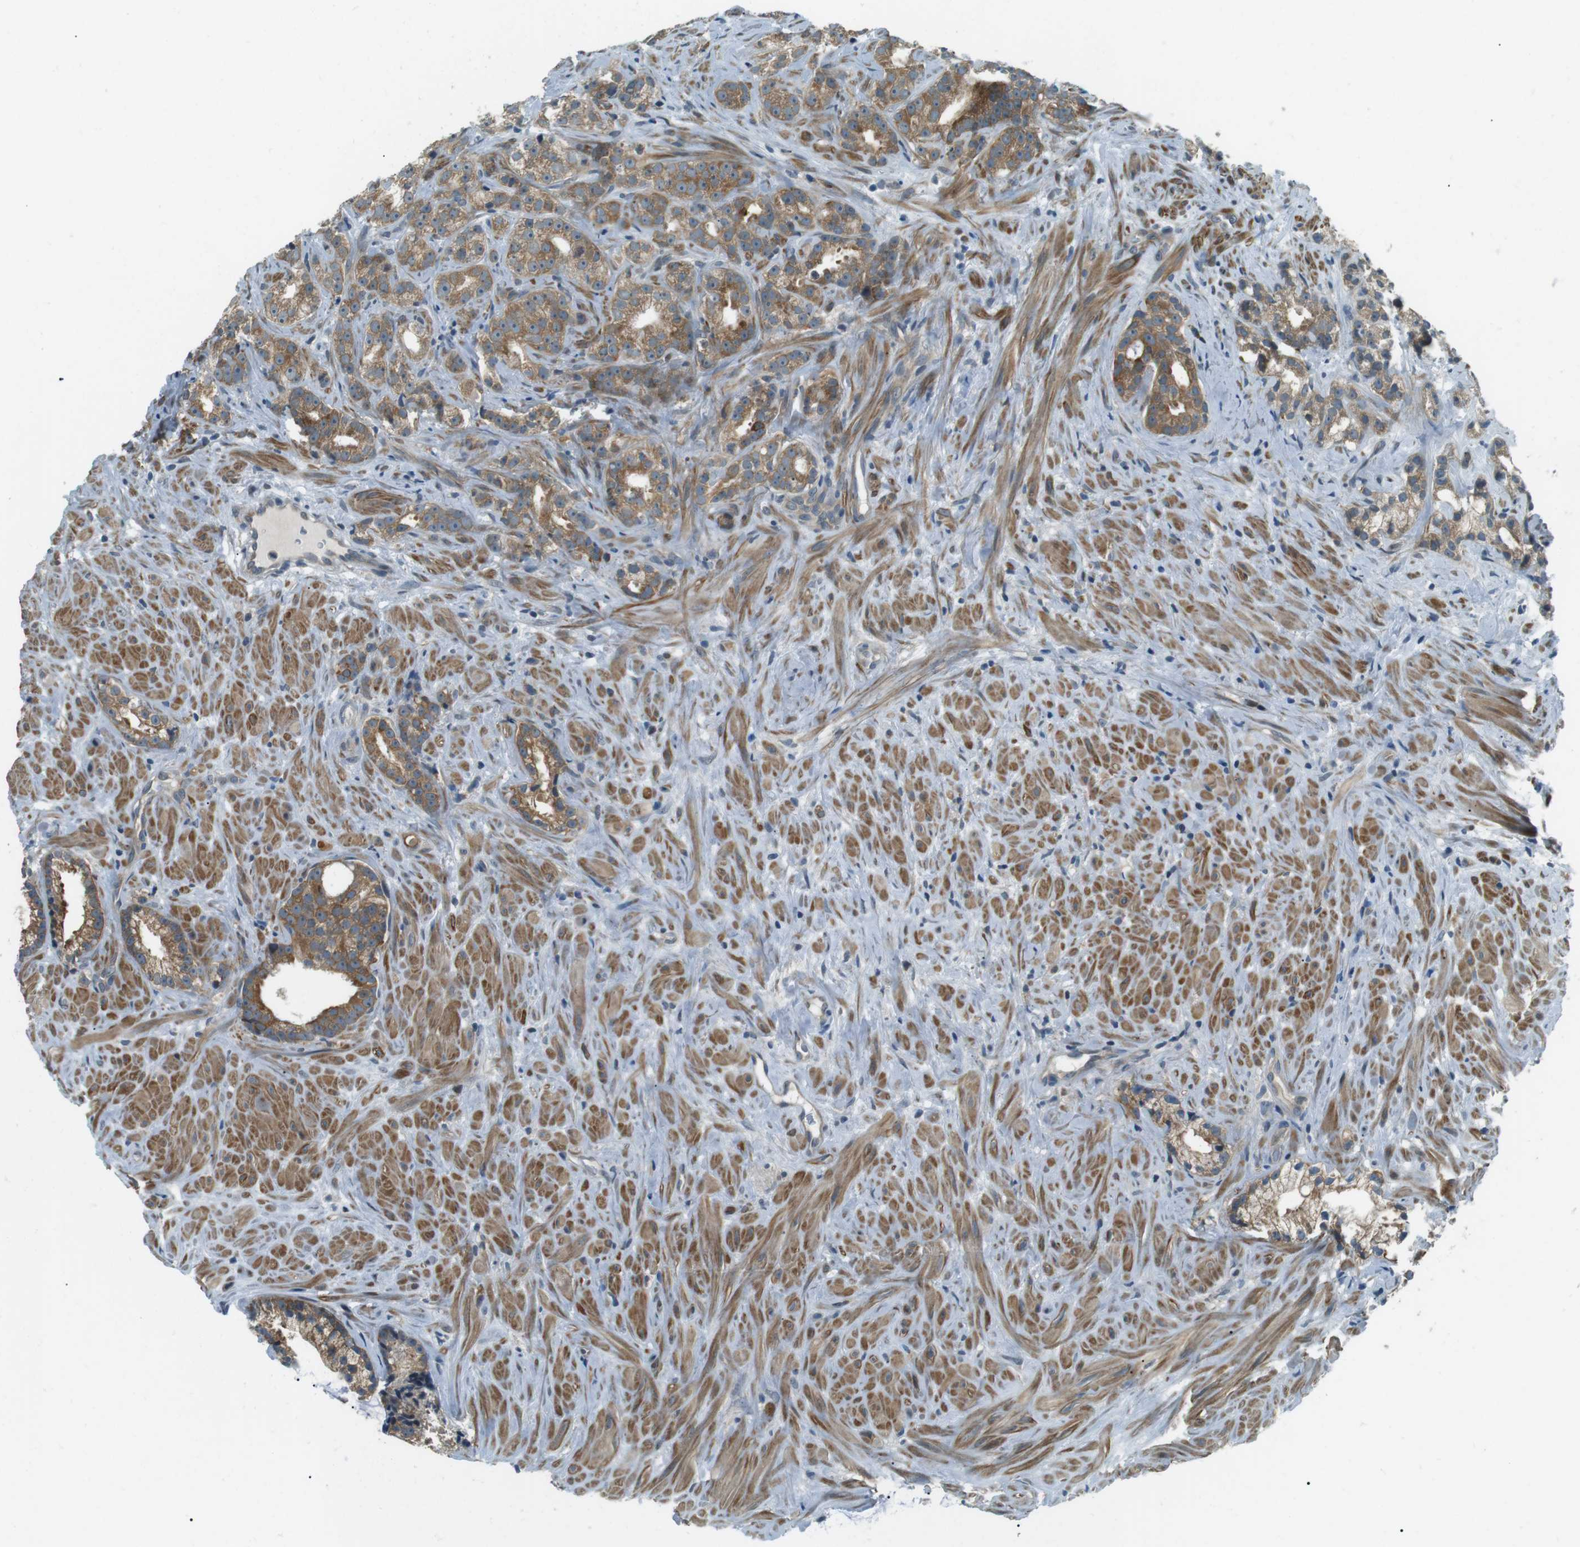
{"staining": {"intensity": "moderate", "quantity": ">75%", "location": "cytoplasmic/membranous"}, "tissue": "prostate cancer", "cell_type": "Tumor cells", "image_type": "cancer", "snomed": [{"axis": "morphology", "description": "Adenocarcinoma, Low grade"}, {"axis": "topography", "description": "Prostate"}], "caption": "Tumor cells exhibit moderate cytoplasmic/membranous positivity in approximately >75% of cells in prostate cancer.", "gene": "TMEM74", "patient": {"sex": "male", "age": 89}}